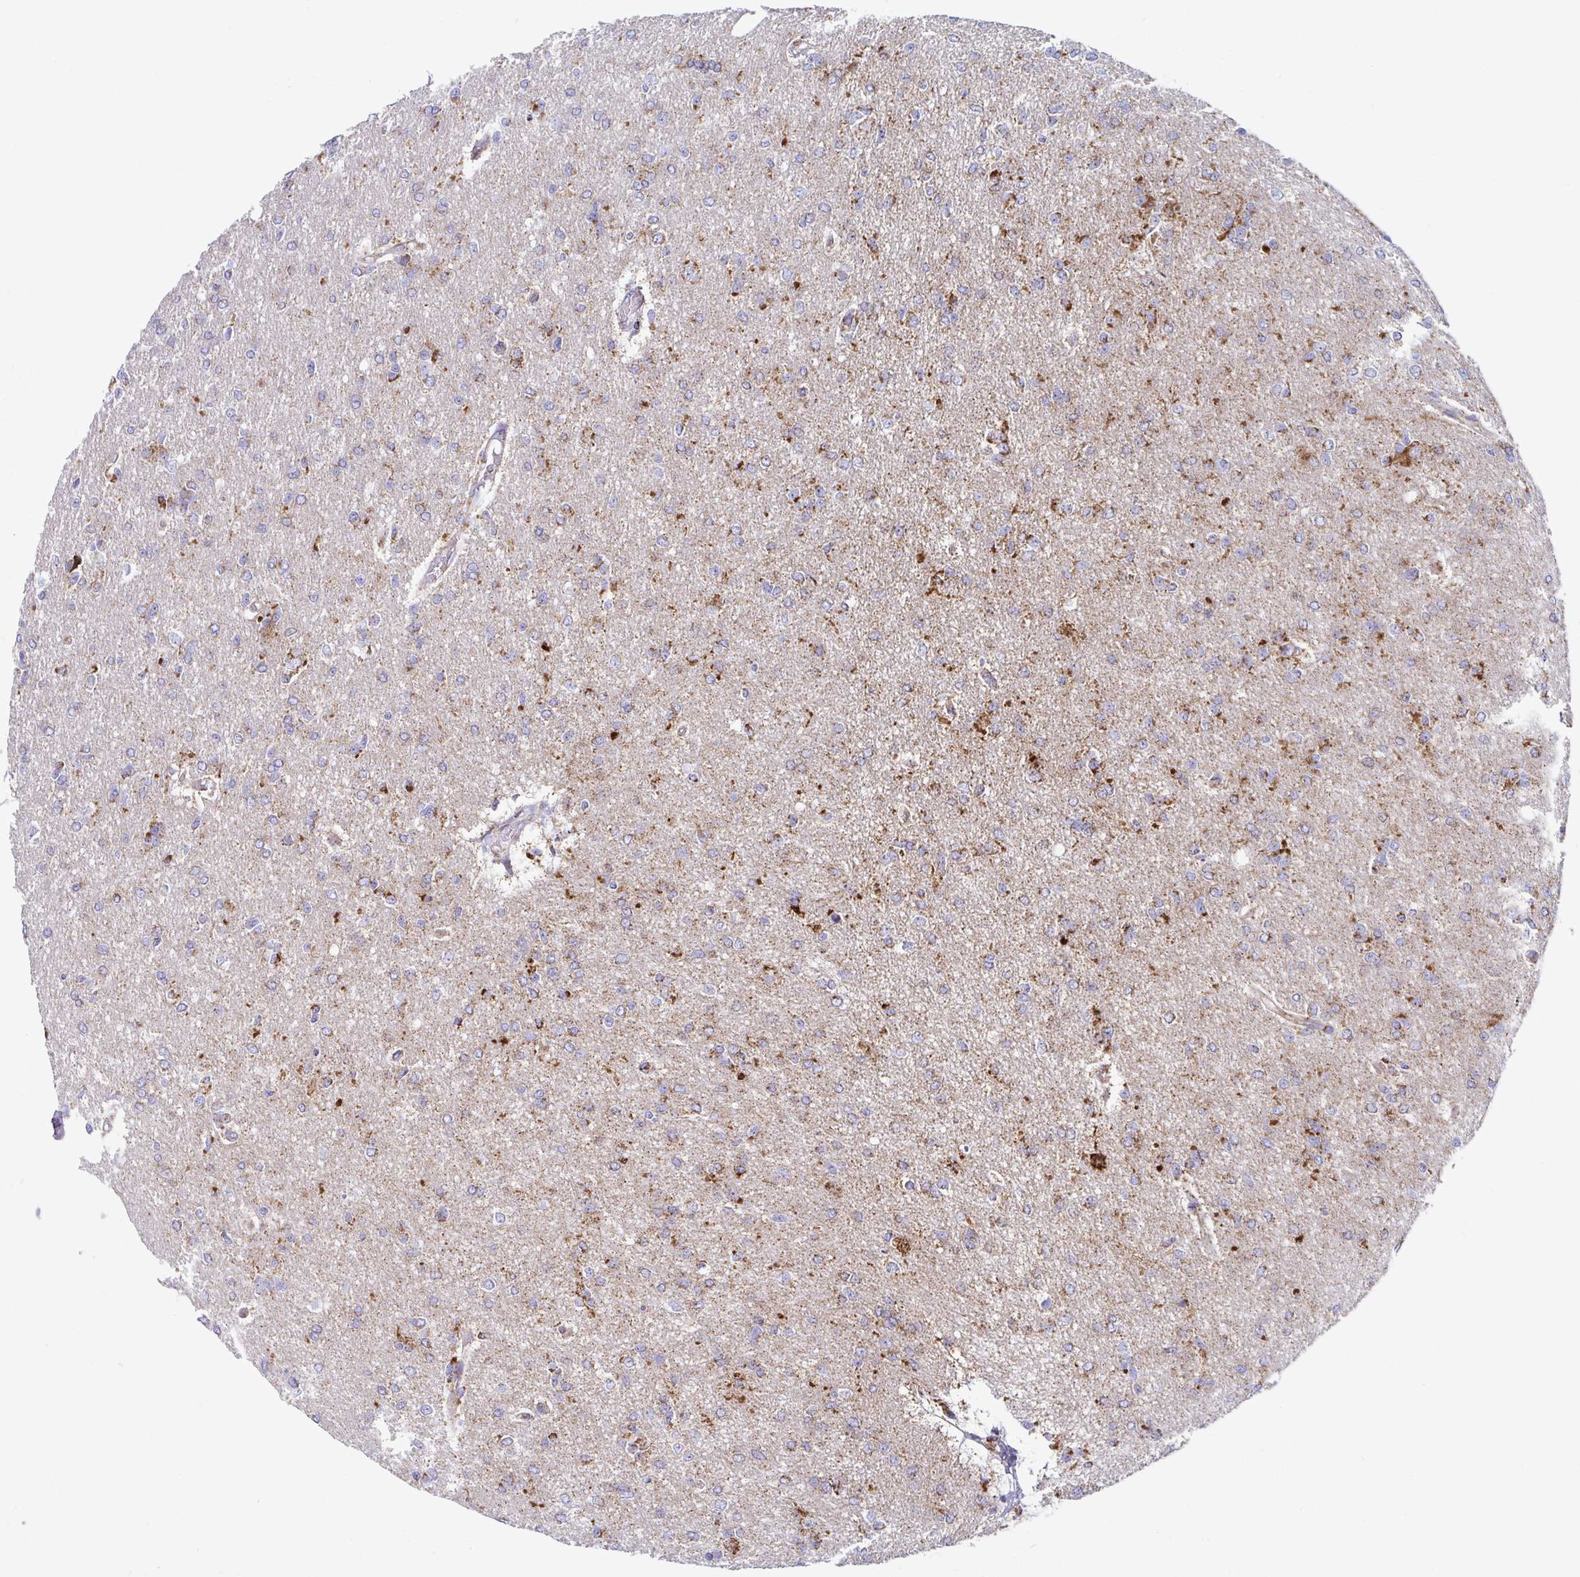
{"staining": {"intensity": "moderate", "quantity": "25%-75%", "location": "cytoplasmic/membranous"}, "tissue": "glioma", "cell_type": "Tumor cells", "image_type": "cancer", "snomed": [{"axis": "morphology", "description": "Glioma, malignant, Low grade"}, {"axis": "topography", "description": "Brain"}], "caption": "DAB (3,3'-diaminobenzidine) immunohistochemical staining of human malignant glioma (low-grade) reveals moderate cytoplasmic/membranous protein positivity in about 25%-75% of tumor cells. (brown staining indicates protein expression, while blue staining denotes nuclei).", "gene": "ATP5MJ", "patient": {"sex": "male", "age": 26}}